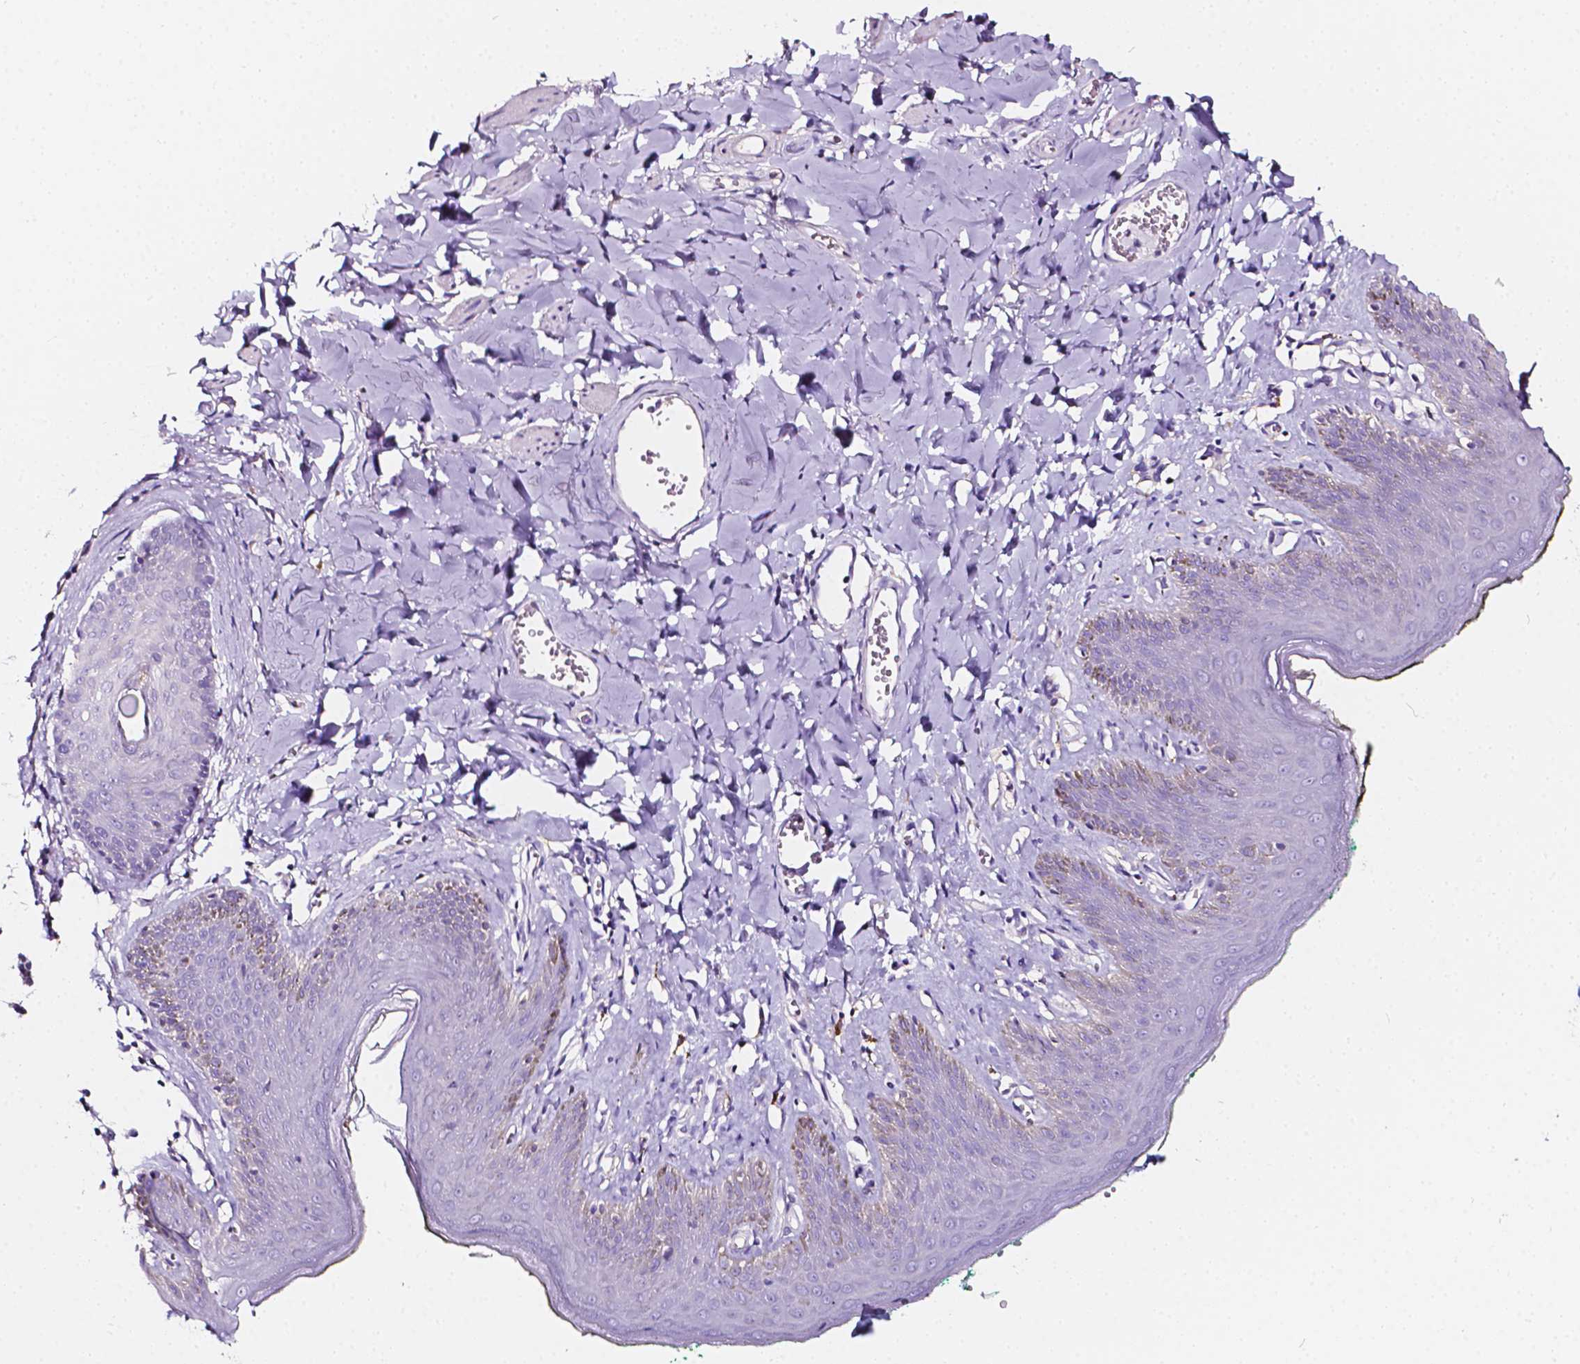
{"staining": {"intensity": "negative", "quantity": "none", "location": "none"}, "tissue": "skin", "cell_type": "Epidermal cells", "image_type": "normal", "snomed": [{"axis": "morphology", "description": "Normal tissue, NOS"}, {"axis": "topography", "description": "Vulva"}, {"axis": "topography", "description": "Peripheral nerve tissue"}], "caption": "This is a micrograph of immunohistochemistry staining of benign skin, which shows no staining in epidermal cells. The staining is performed using DAB (3,3'-diaminobenzidine) brown chromogen with nuclei counter-stained in using hematoxylin.", "gene": "CLSTN2", "patient": {"sex": "female", "age": 66}}